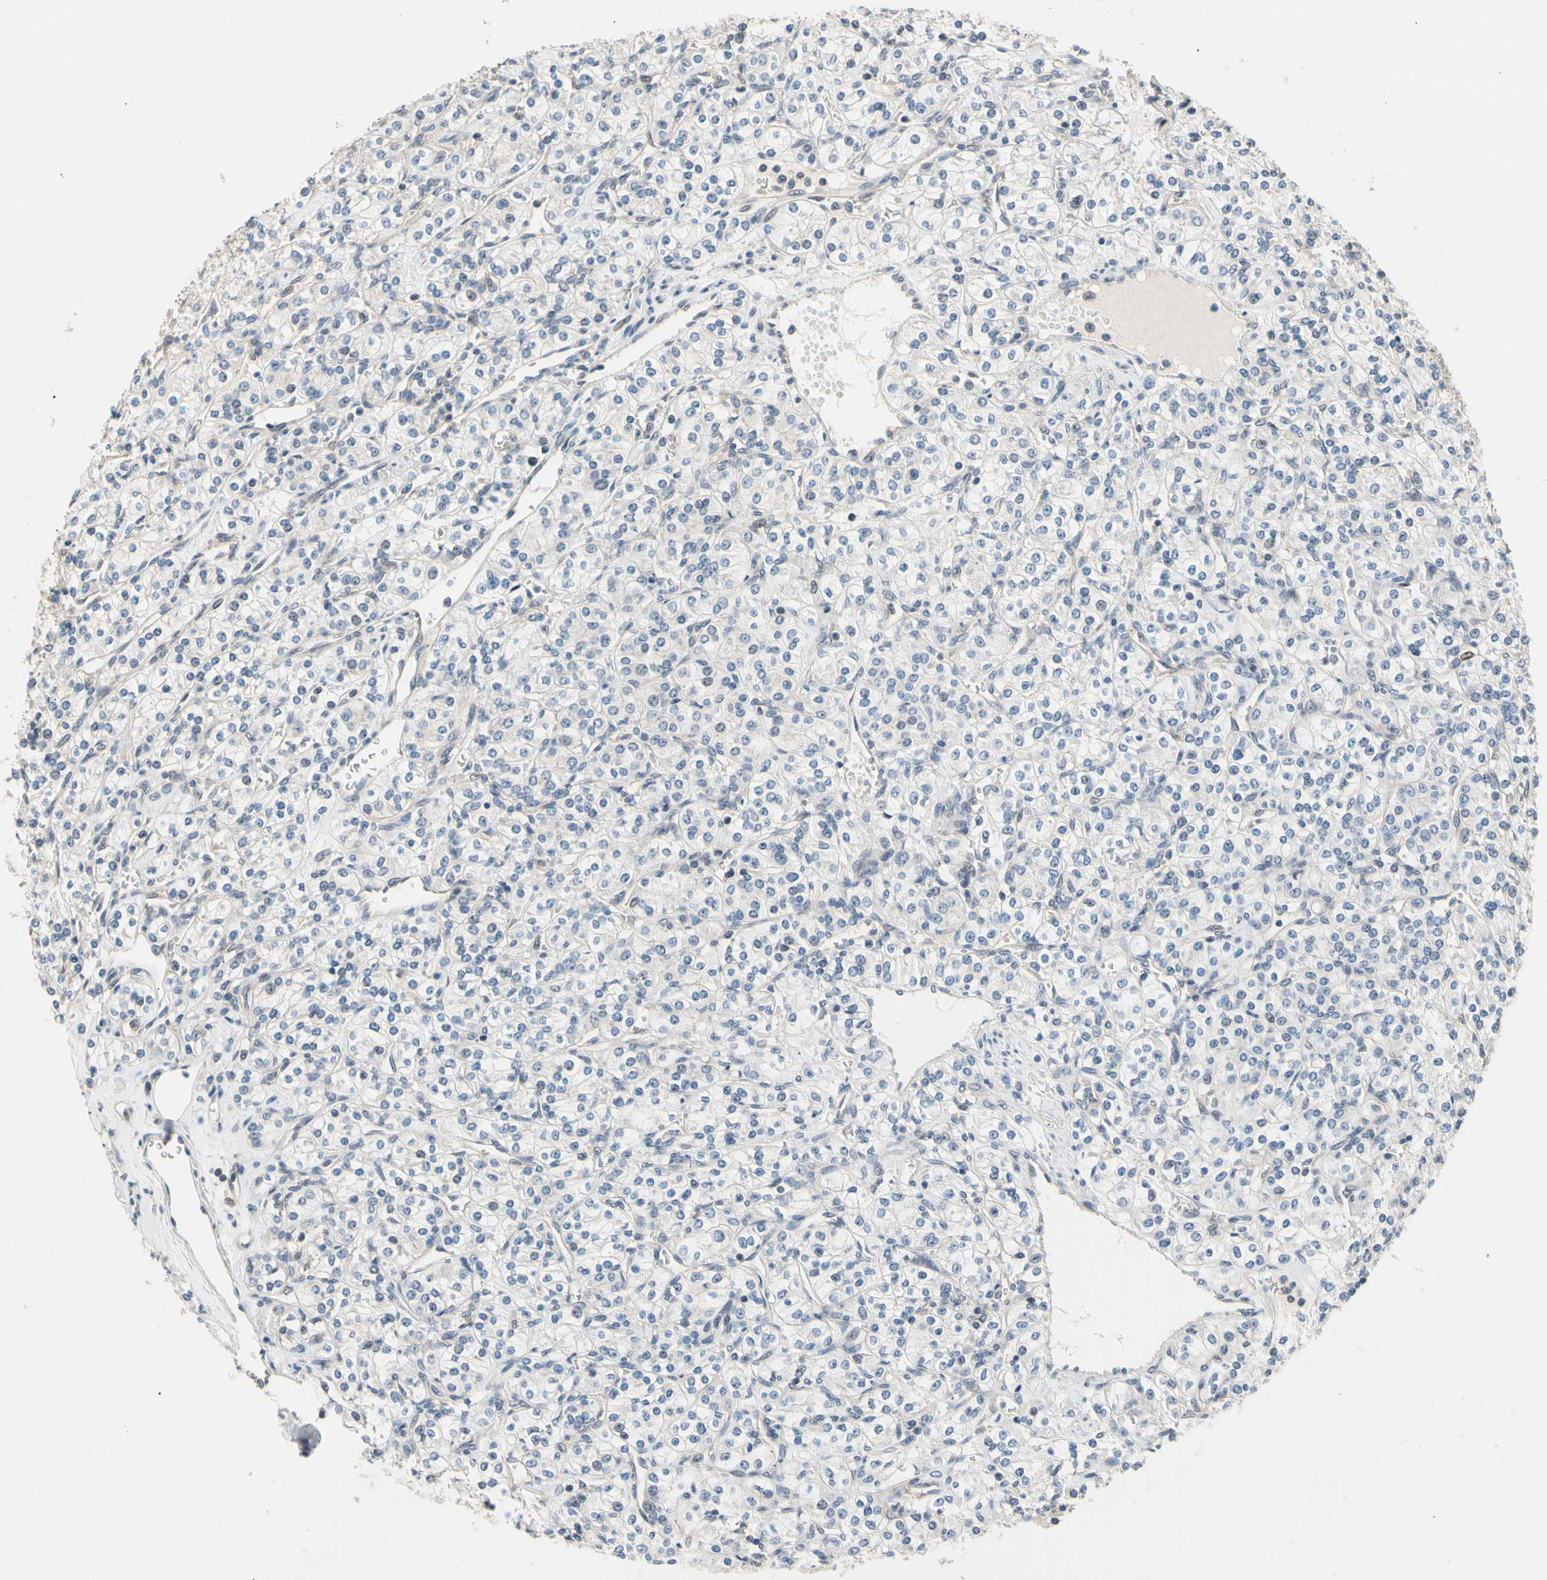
{"staining": {"intensity": "weak", "quantity": "<25%", "location": "cytoplasmic/membranous"}, "tissue": "renal cancer", "cell_type": "Tumor cells", "image_type": "cancer", "snomed": [{"axis": "morphology", "description": "Adenocarcinoma, NOS"}, {"axis": "topography", "description": "Kidney"}], "caption": "A photomicrograph of human renal cancer is negative for staining in tumor cells.", "gene": "NGEF", "patient": {"sex": "male", "age": 77}}